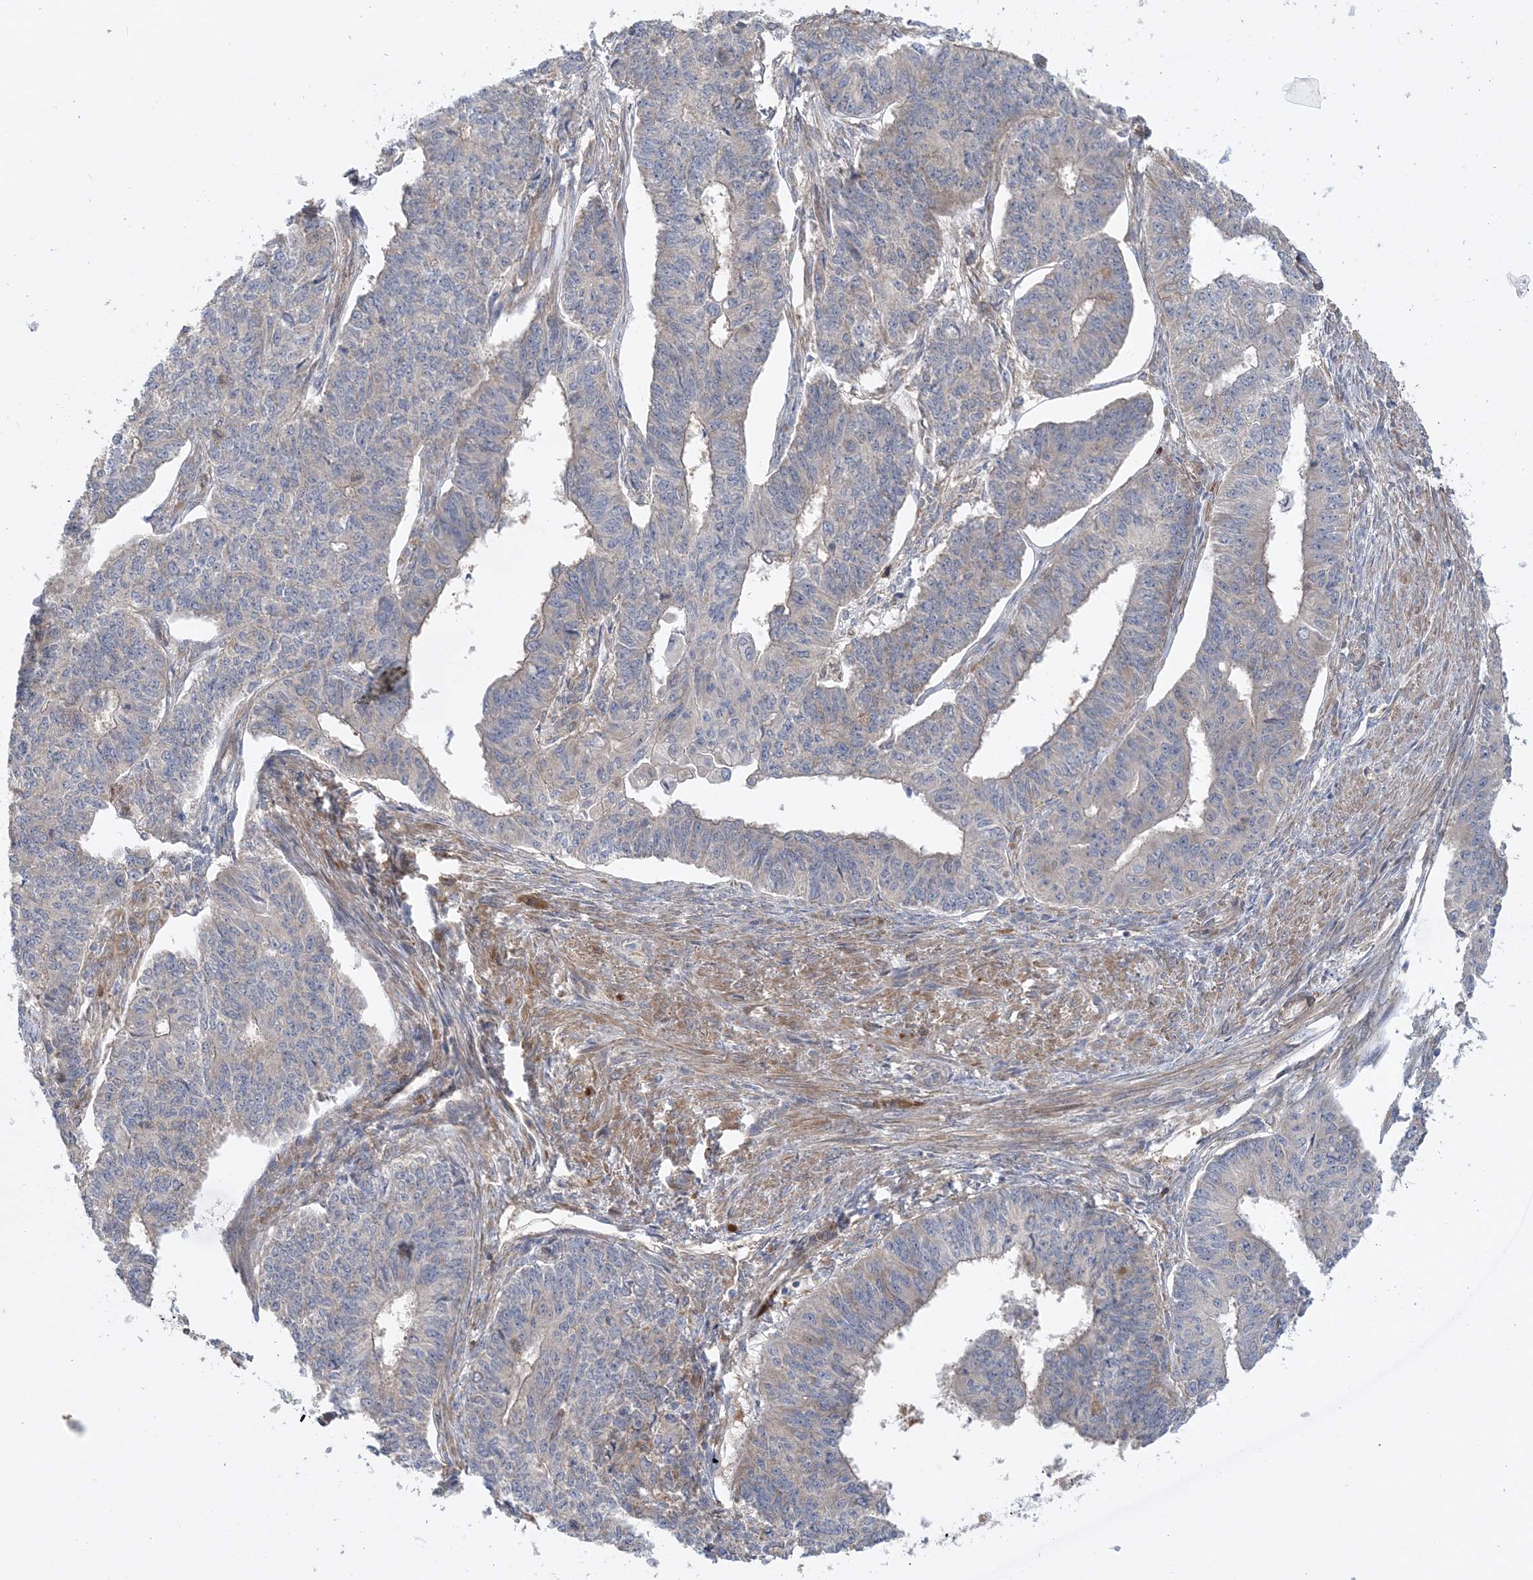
{"staining": {"intensity": "negative", "quantity": "none", "location": "none"}, "tissue": "endometrial cancer", "cell_type": "Tumor cells", "image_type": "cancer", "snomed": [{"axis": "morphology", "description": "Adenocarcinoma, NOS"}, {"axis": "topography", "description": "Endometrium"}], "caption": "Immunohistochemistry (IHC) photomicrograph of neoplastic tissue: adenocarcinoma (endometrial) stained with DAB (3,3'-diaminobenzidine) displays no significant protein staining in tumor cells.", "gene": "MAP4K5", "patient": {"sex": "female", "age": 32}}